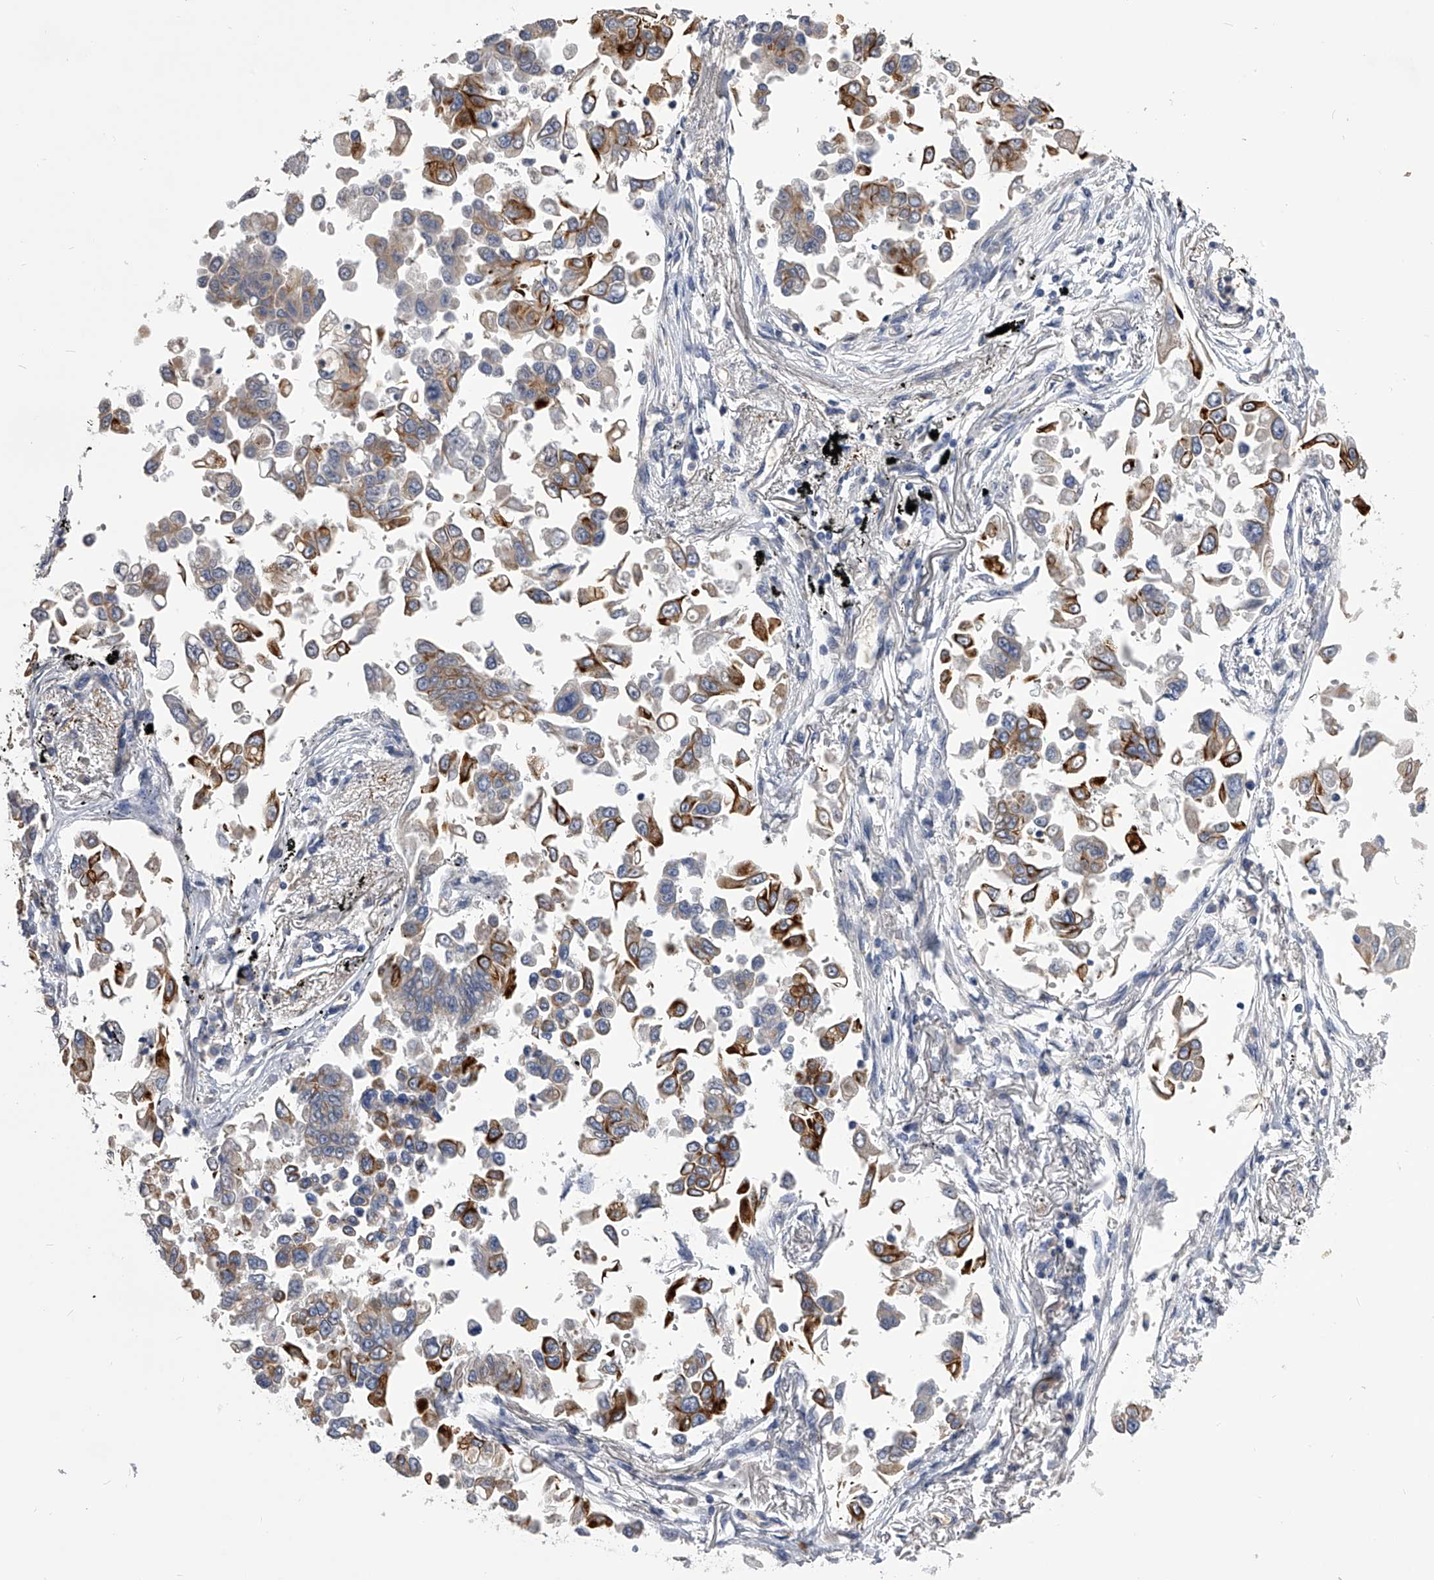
{"staining": {"intensity": "strong", "quantity": "25%-75%", "location": "cytoplasmic/membranous"}, "tissue": "lung cancer", "cell_type": "Tumor cells", "image_type": "cancer", "snomed": [{"axis": "morphology", "description": "Adenocarcinoma, NOS"}, {"axis": "topography", "description": "Lung"}], "caption": "Protein expression analysis of lung cancer (adenocarcinoma) shows strong cytoplasmic/membranous expression in approximately 25%-75% of tumor cells.", "gene": "MDN1", "patient": {"sex": "female", "age": 67}}